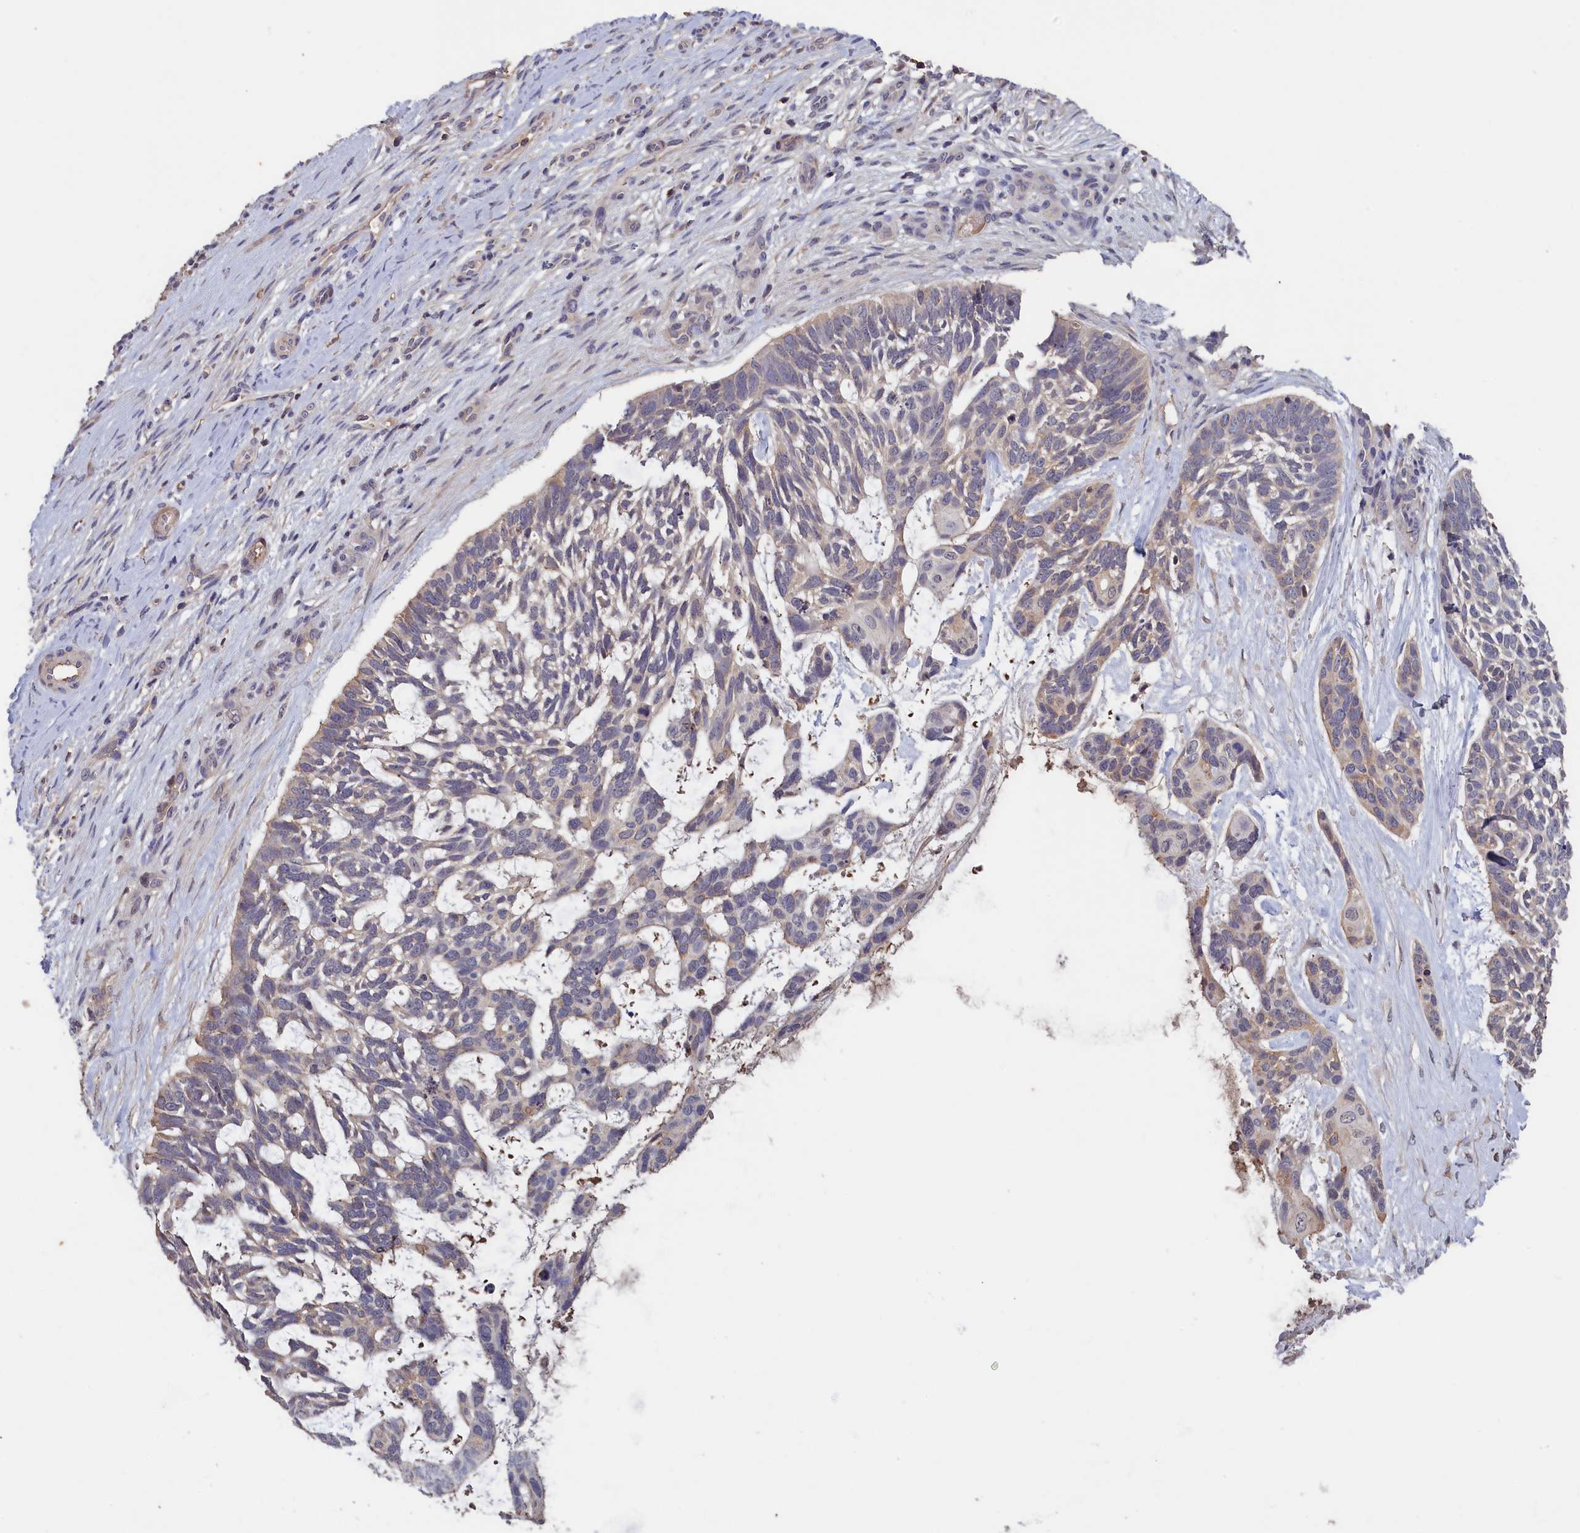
{"staining": {"intensity": "weak", "quantity": "<25%", "location": "cytoplasmic/membranous"}, "tissue": "skin cancer", "cell_type": "Tumor cells", "image_type": "cancer", "snomed": [{"axis": "morphology", "description": "Basal cell carcinoma"}, {"axis": "topography", "description": "Skin"}], "caption": "Immunohistochemistry (IHC) histopathology image of neoplastic tissue: skin cancer stained with DAB reveals no significant protein expression in tumor cells.", "gene": "CELF5", "patient": {"sex": "male", "age": 88}}